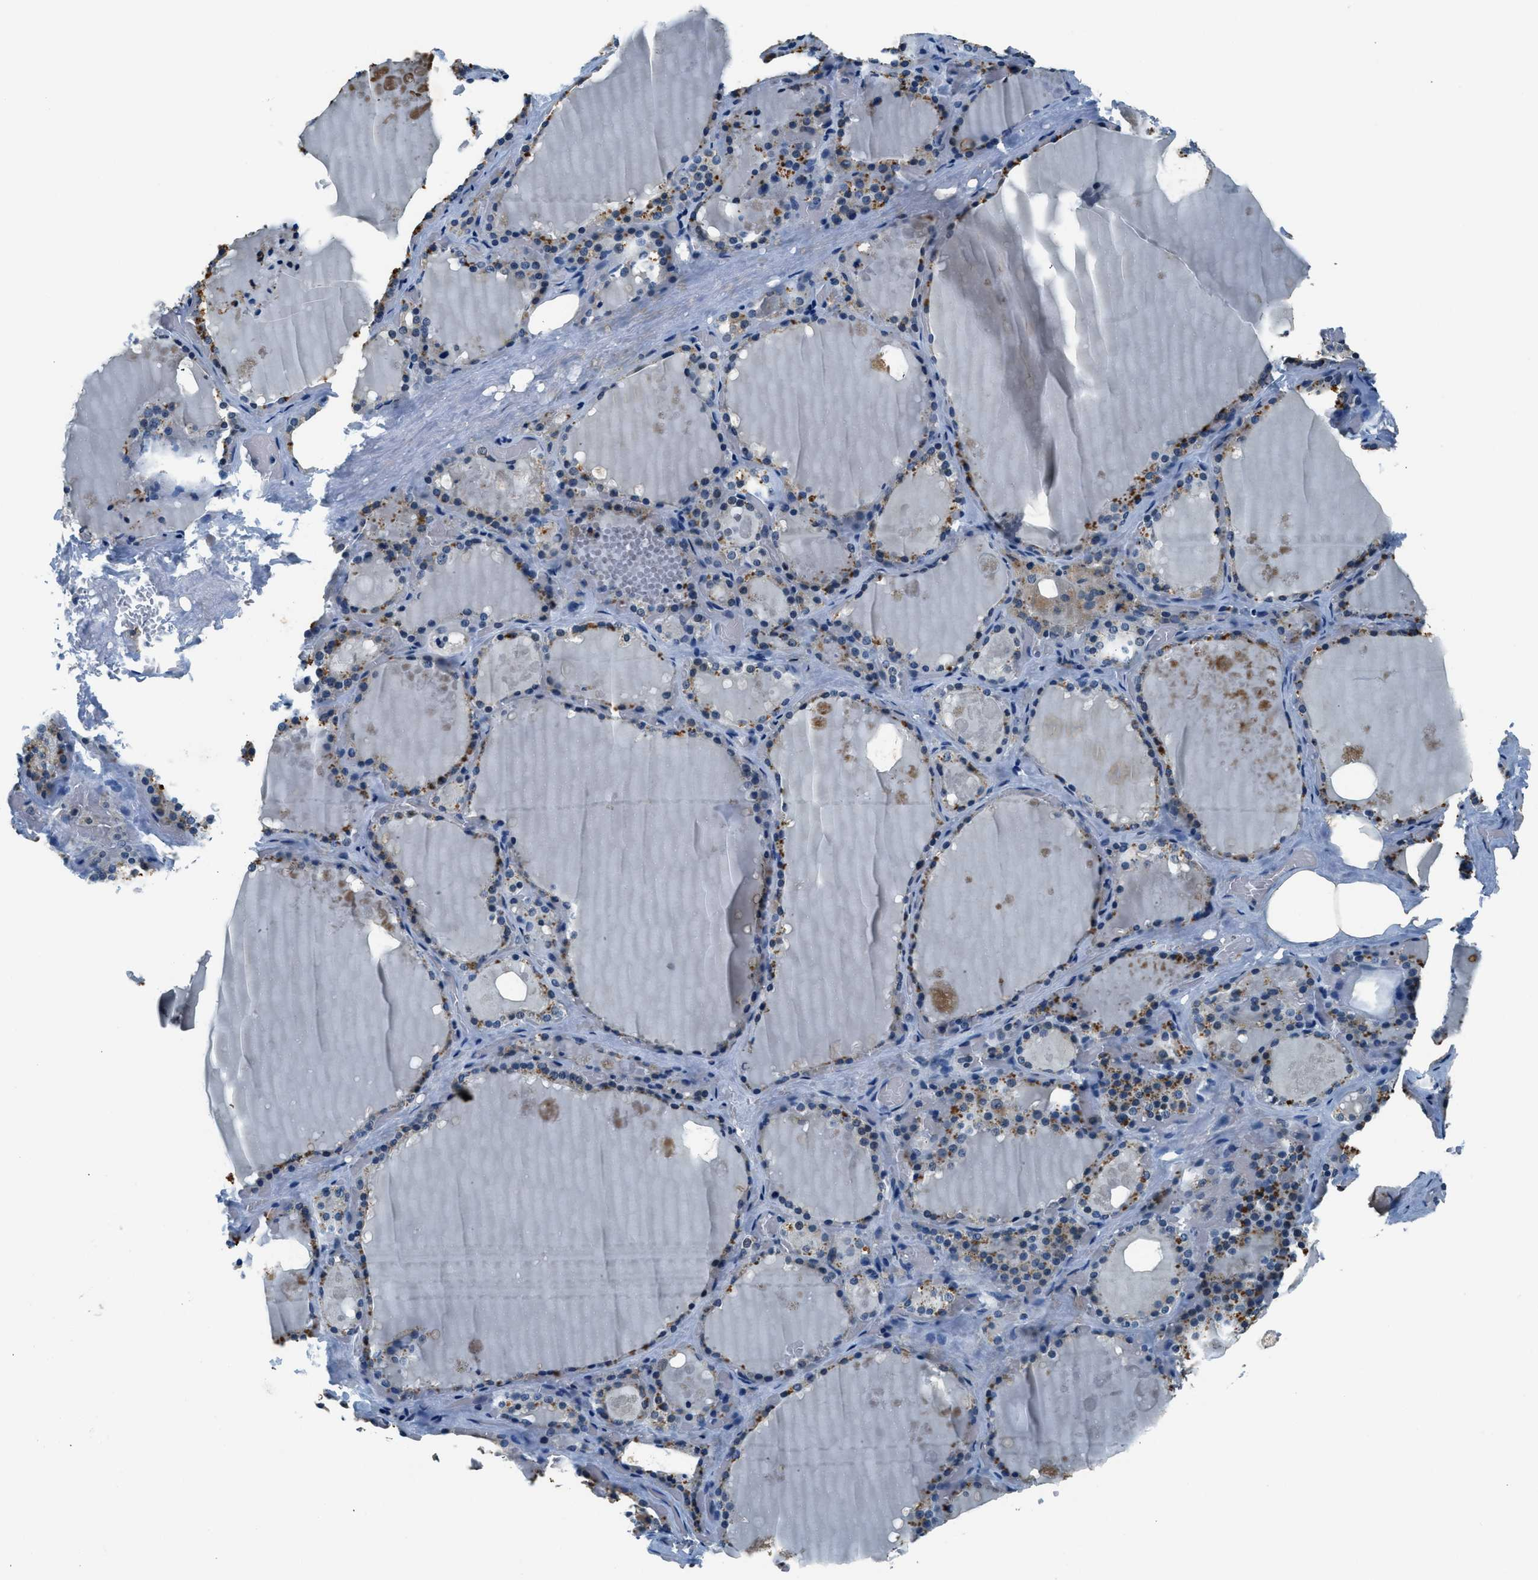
{"staining": {"intensity": "moderate", "quantity": "<25%", "location": "cytoplasmic/membranous"}, "tissue": "thyroid gland", "cell_type": "Glandular cells", "image_type": "normal", "snomed": [{"axis": "morphology", "description": "Normal tissue, NOS"}, {"axis": "topography", "description": "Thyroid gland"}], "caption": "Immunohistochemistry (IHC) image of unremarkable thyroid gland: human thyroid gland stained using IHC shows low levels of moderate protein expression localized specifically in the cytoplasmic/membranous of glandular cells, appearing as a cytoplasmic/membranous brown color.", "gene": "NME8", "patient": {"sex": "male", "age": 61}}